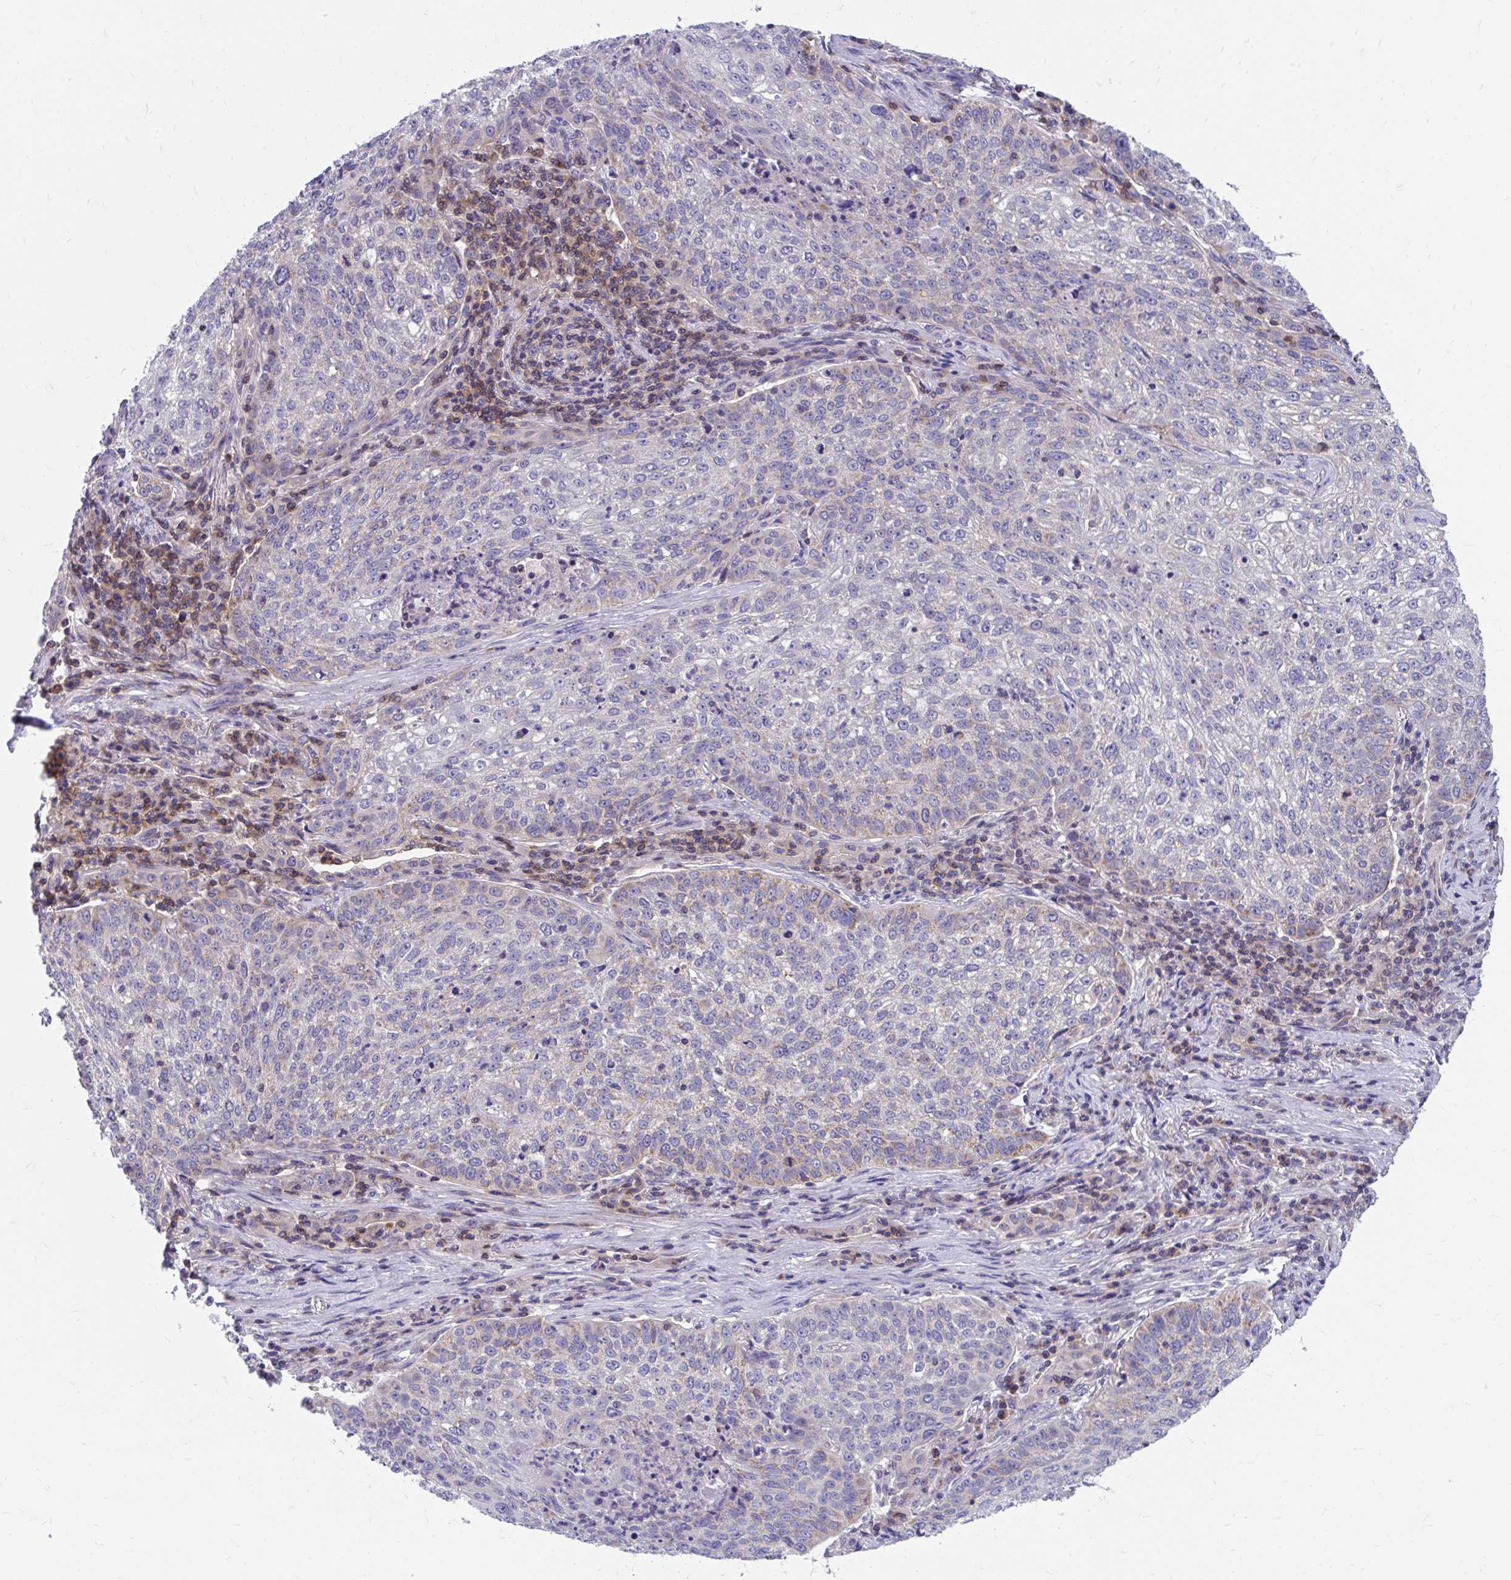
{"staining": {"intensity": "moderate", "quantity": "25%-75%", "location": "cytoplasmic/membranous"}, "tissue": "lung cancer", "cell_type": "Tumor cells", "image_type": "cancer", "snomed": [{"axis": "morphology", "description": "Squamous cell carcinoma, NOS"}, {"axis": "topography", "description": "Lung"}], "caption": "Tumor cells show moderate cytoplasmic/membranous expression in about 25%-75% of cells in lung cancer.", "gene": "FHIP1B", "patient": {"sex": "male", "age": 63}}